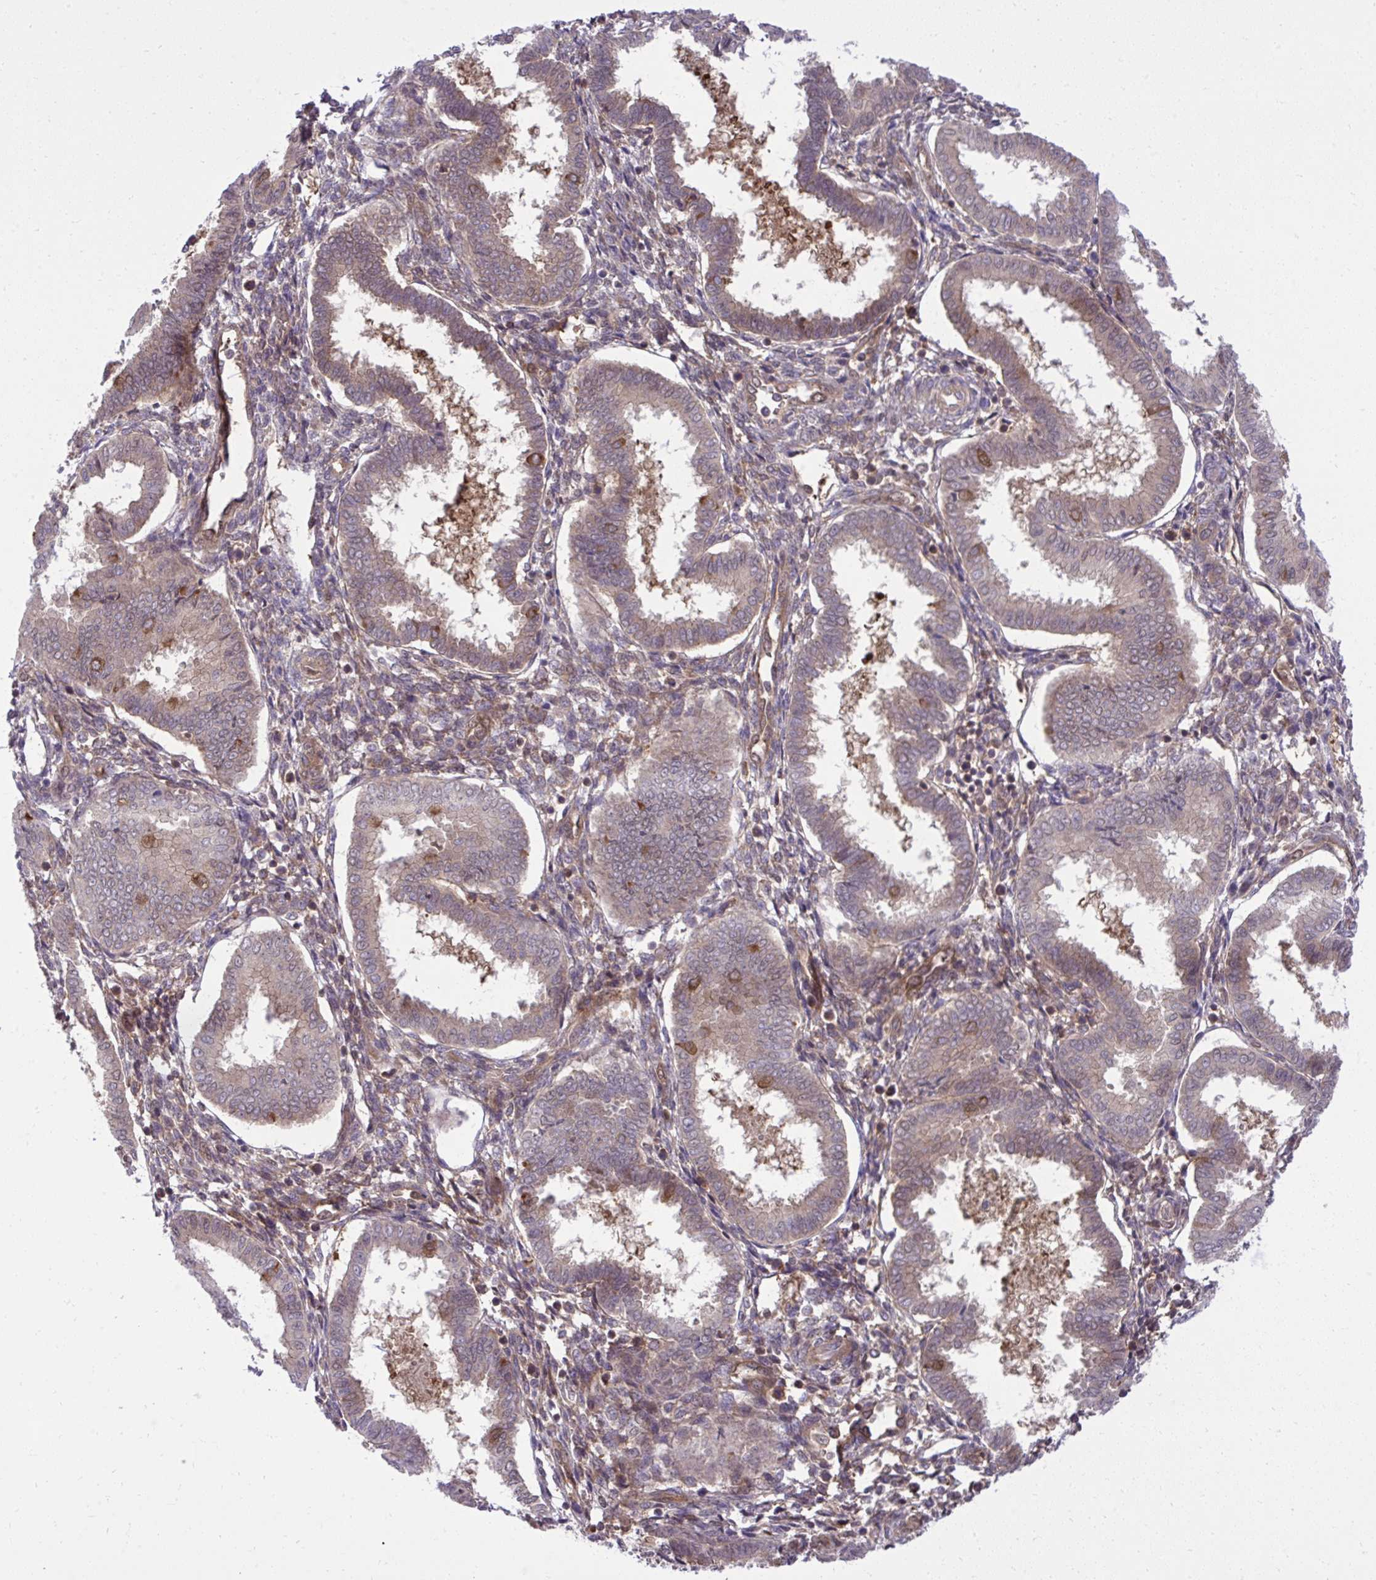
{"staining": {"intensity": "weak", "quantity": "<25%", "location": "cytoplasmic/membranous"}, "tissue": "endometrium", "cell_type": "Cells in endometrial stroma", "image_type": "normal", "snomed": [{"axis": "morphology", "description": "Normal tissue, NOS"}, {"axis": "topography", "description": "Endometrium"}], "caption": "Cells in endometrial stroma show no significant staining in benign endometrium.", "gene": "PPP5C", "patient": {"sex": "female", "age": 24}}